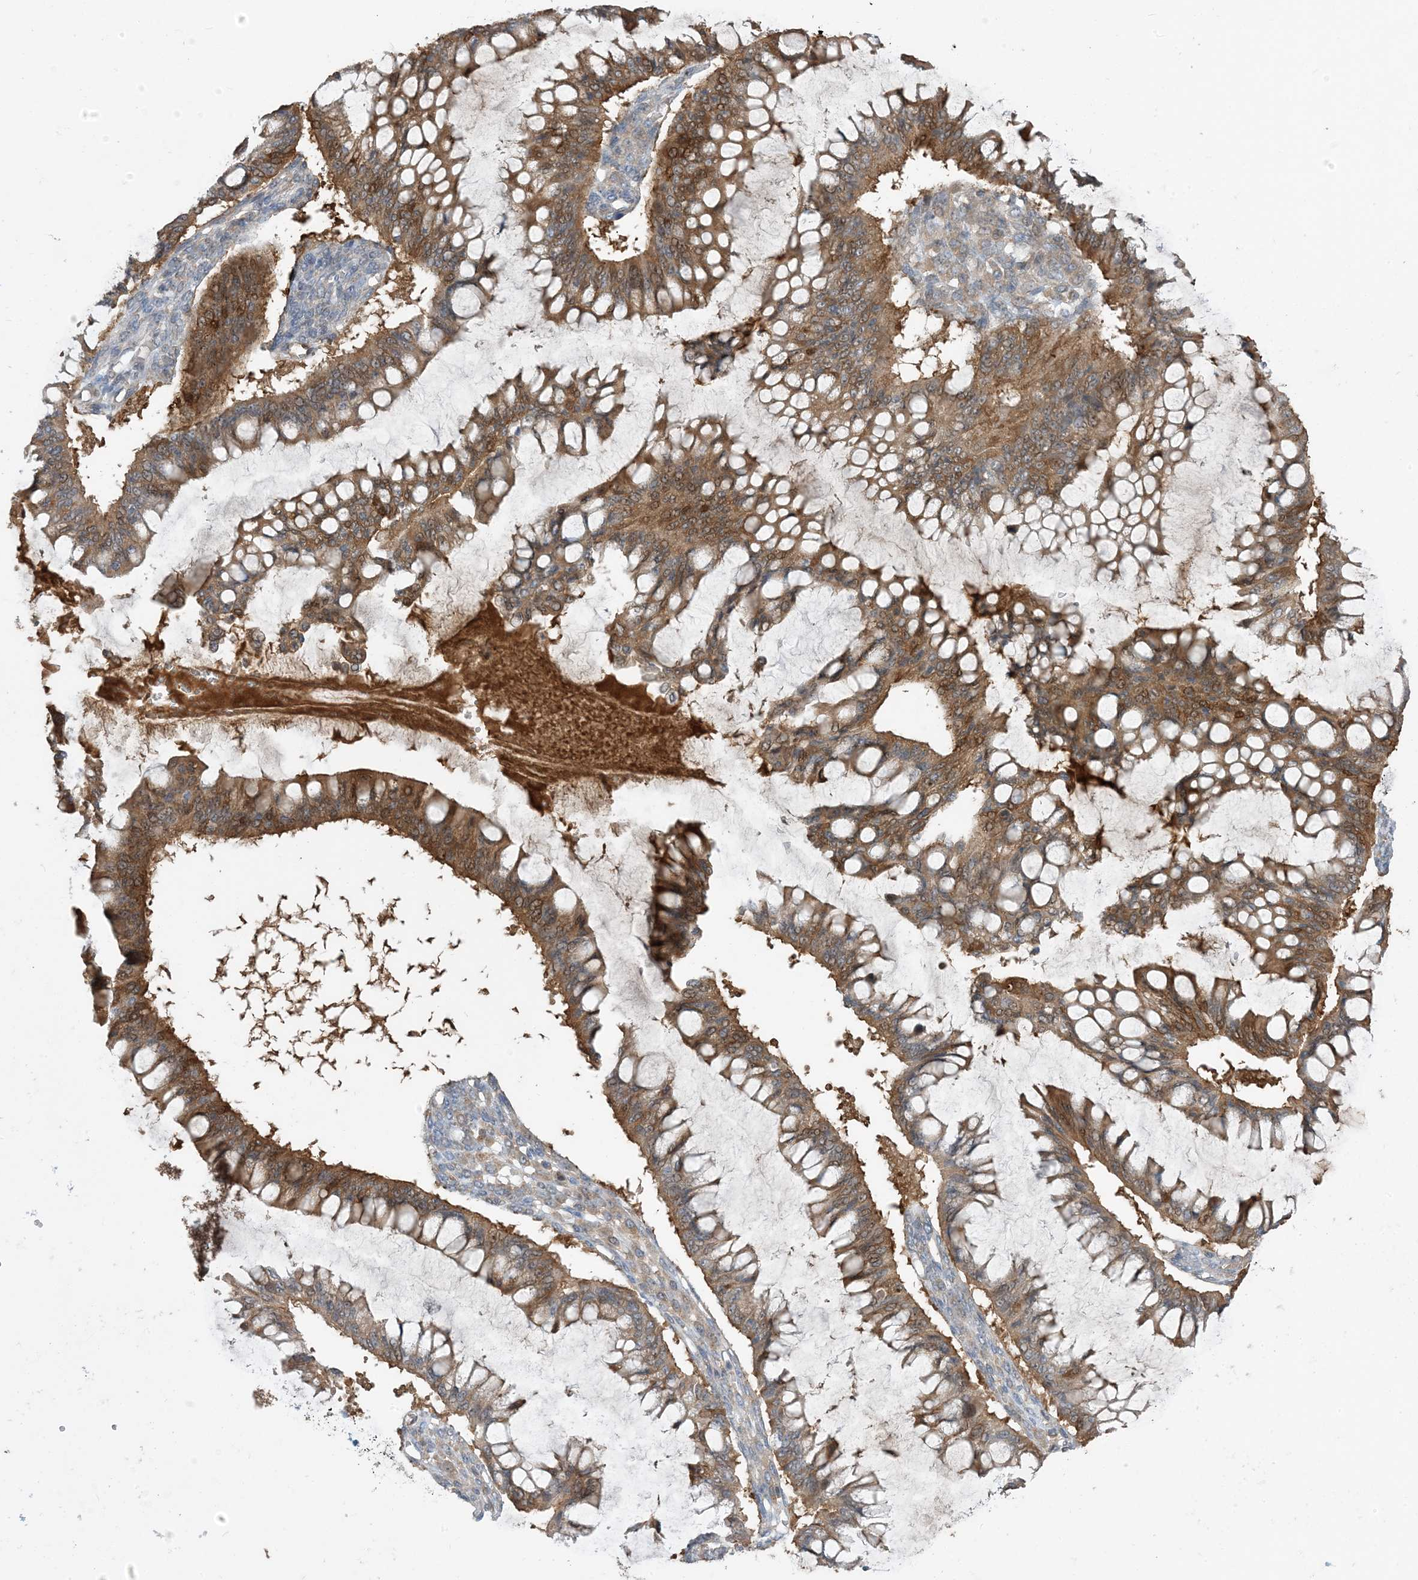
{"staining": {"intensity": "moderate", "quantity": ">75%", "location": "cytoplasmic/membranous,nuclear"}, "tissue": "ovarian cancer", "cell_type": "Tumor cells", "image_type": "cancer", "snomed": [{"axis": "morphology", "description": "Cystadenocarcinoma, mucinous, NOS"}, {"axis": "topography", "description": "Ovary"}], "caption": "Immunohistochemical staining of human ovarian mucinous cystadenocarcinoma displays medium levels of moderate cytoplasmic/membranous and nuclear staining in about >75% of tumor cells.", "gene": "USP53", "patient": {"sex": "female", "age": 73}}